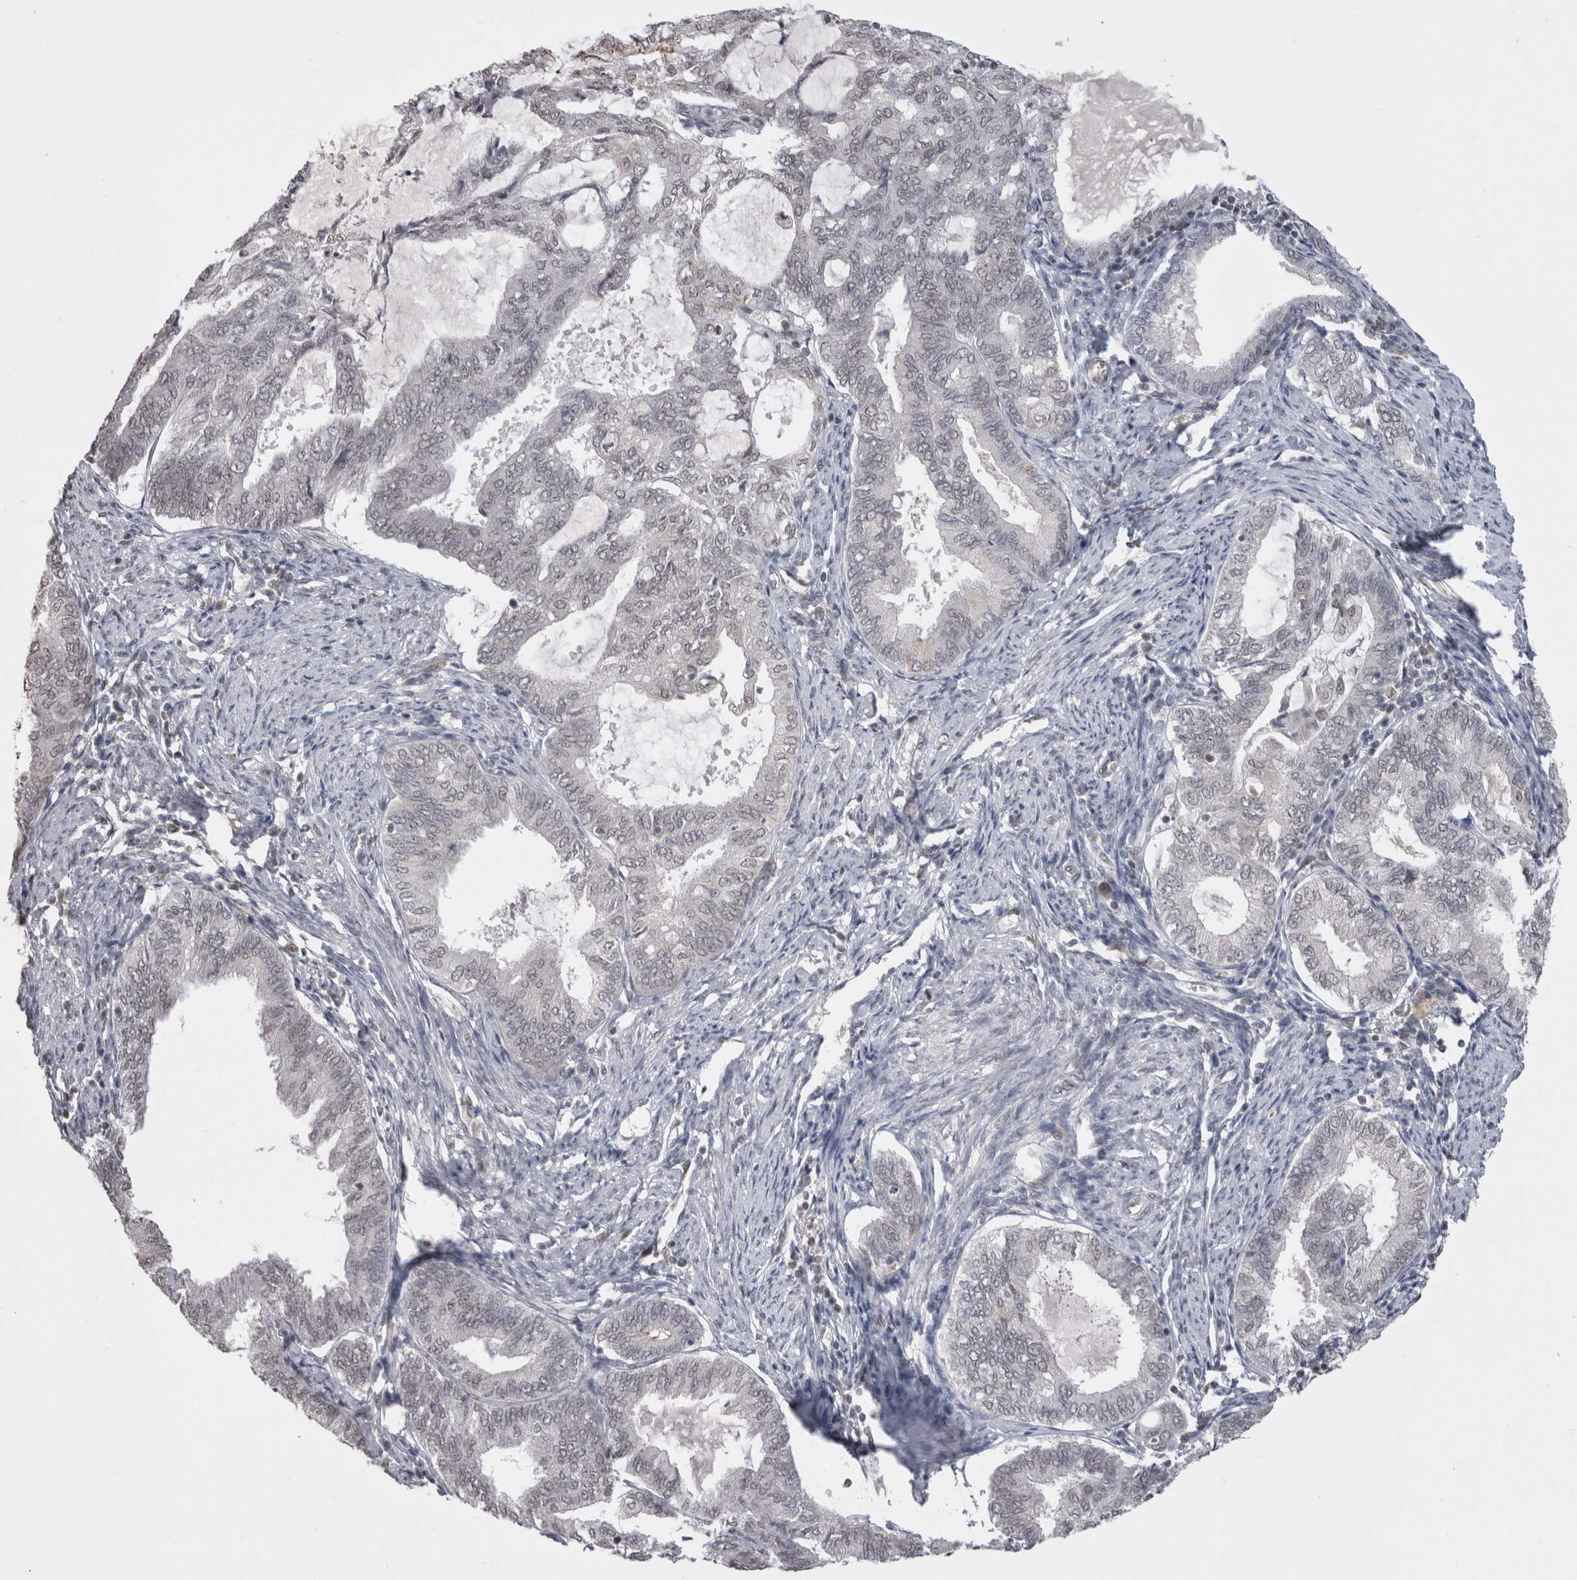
{"staining": {"intensity": "negative", "quantity": "none", "location": "none"}, "tissue": "endometrial cancer", "cell_type": "Tumor cells", "image_type": "cancer", "snomed": [{"axis": "morphology", "description": "Adenocarcinoma, NOS"}, {"axis": "topography", "description": "Endometrium"}], "caption": "Endometrial cancer (adenocarcinoma) was stained to show a protein in brown. There is no significant staining in tumor cells.", "gene": "DAXX", "patient": {"sex": "female", "age": 86}}